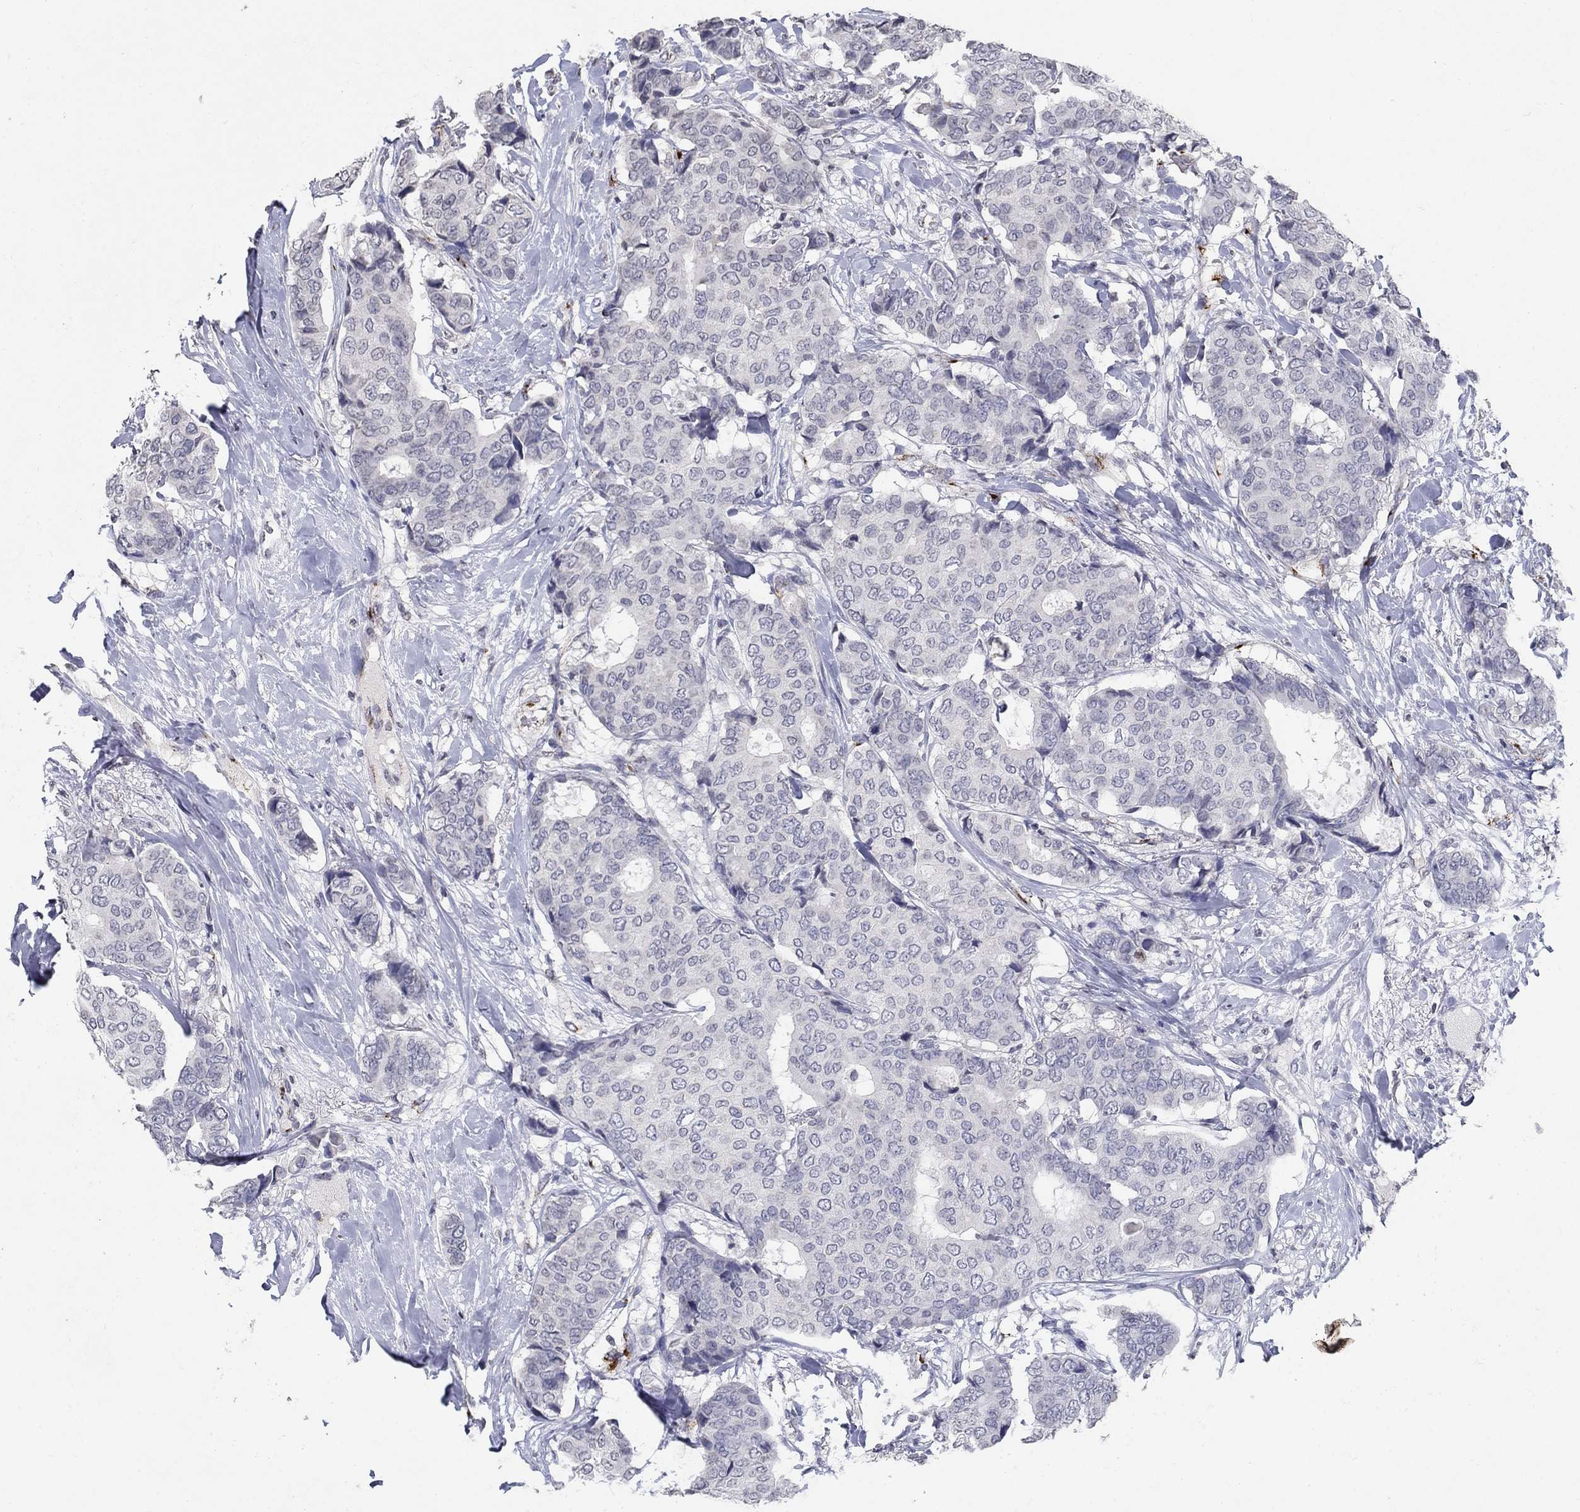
{"staining": {"intensity": "negative", "quantity": "none", "location": "none"}, "tissue": "breast cancer", "cell_type": "Tumor cells", "image_type": "cancer", "snomed": [{"axis": "morphology", "description": "Duct carcinoma"}, {"axis": "topography", "description": "Breast"}], "caption": "Tumor cells are negative for protein expression in human invasive ductal carcinoma (breast).", "gene": "TINAG", "patient": {"sex": "female", "age": 75}}